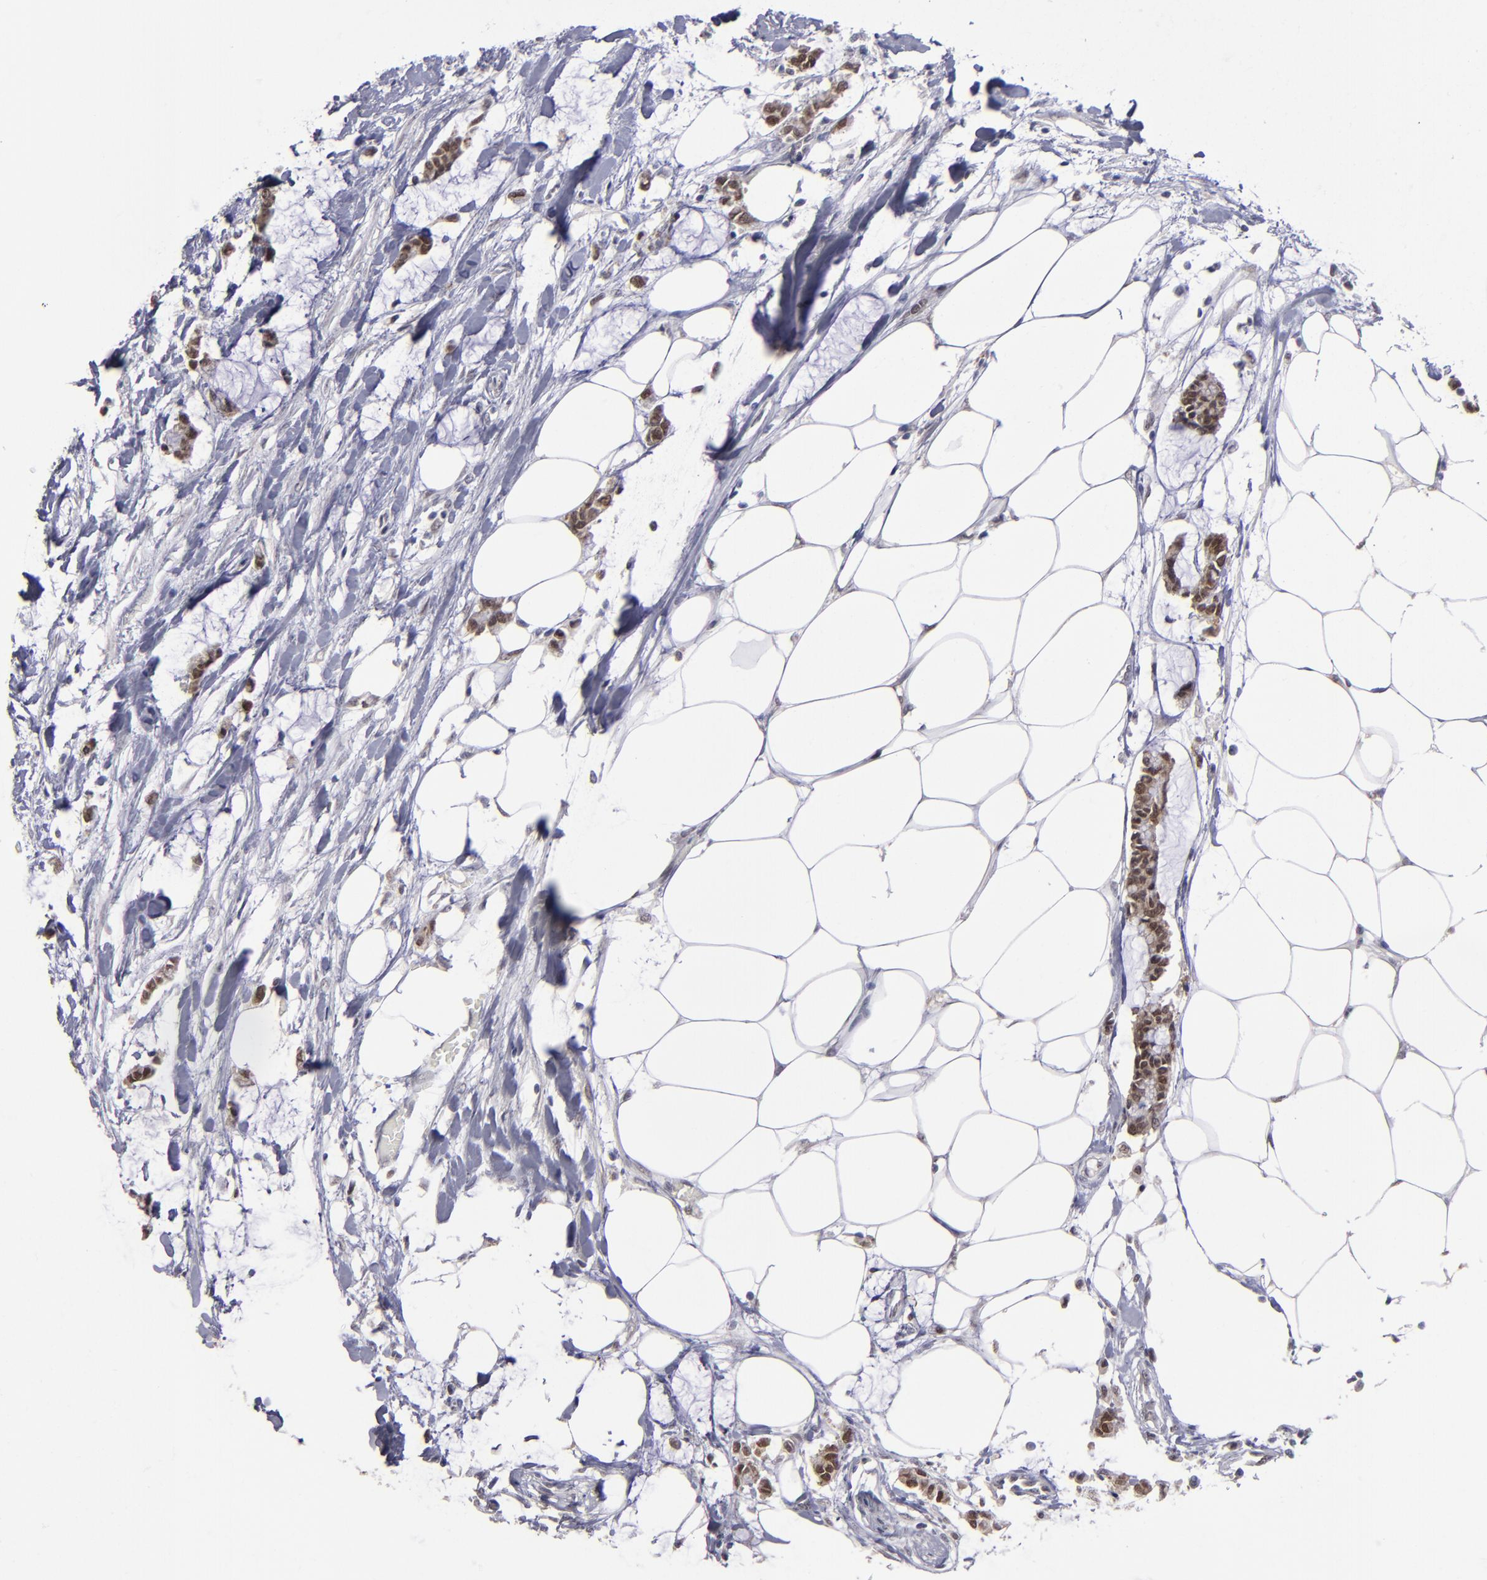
{"staining": {"intensity": "moderate", "quantity": ">75%", "location": "nuclear"}, "tissue": "colorectal cancer", "cell_type": "Tumor cells", "image_type": "cancer", "snomed": [{"axis": "morphology", "description": "Normal tissue, NOS"}, {"axis": "morphology", "description": "Adenocarcinoma, NOS"}, {"axis": "topography", "description": "Colon"}, {"axis": "topography", "description": "Peripheral nerve tissue"}], "caption": "Moderate nuclear expression for a protein is present in about >75% of tumor cells of colorectal cancer using immunohistochemistry (IHC).", "gene": "RREB1", "patient": {"sex": "male", "age": 14}}